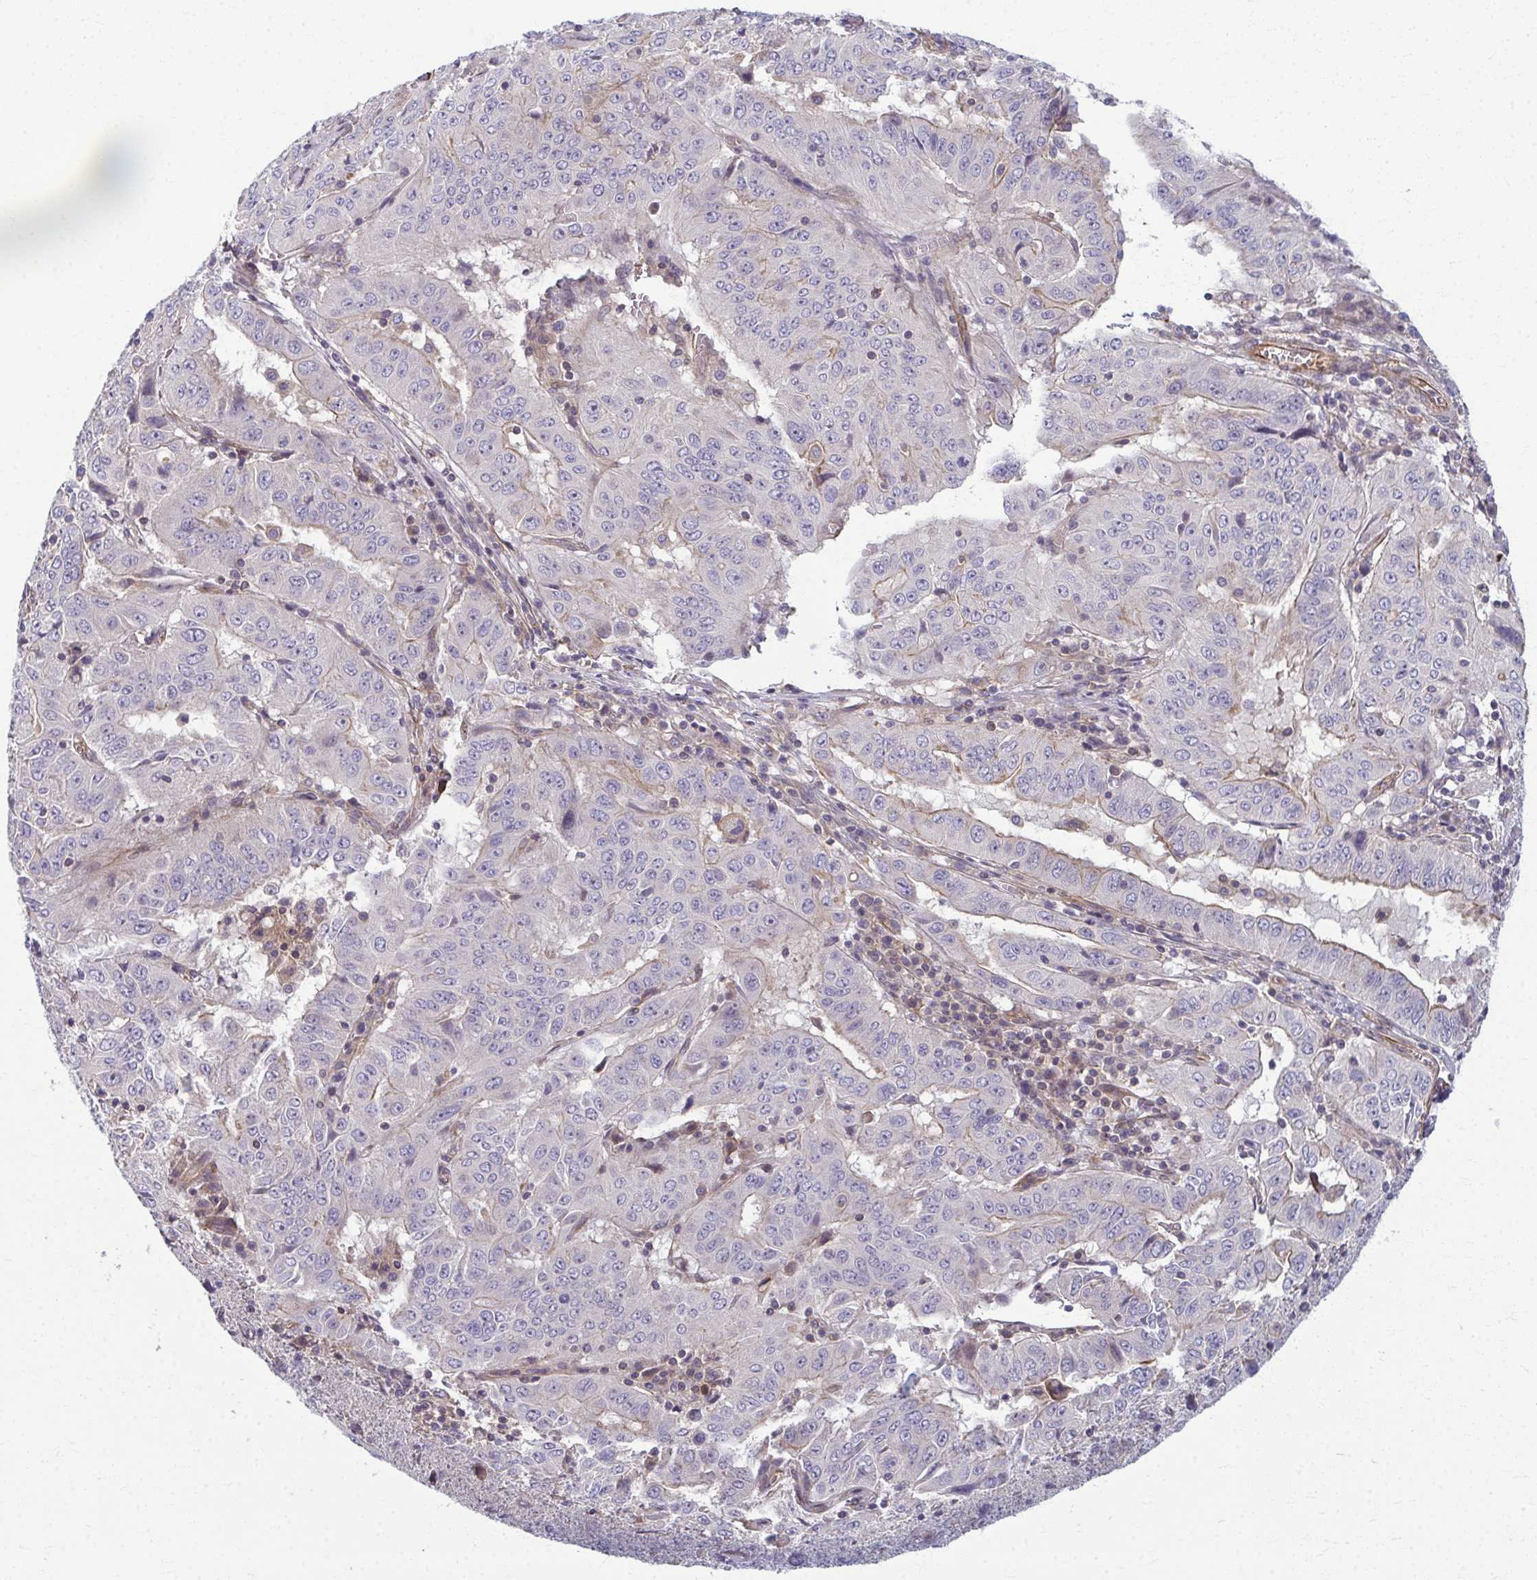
{"staining": {"intensity": "negative", "quantity": "none", "location": "none"}, "tissue": "pancreatic cancer", "cell_type": "Tumor cells", "image_type": "cancer", "snomed": [{"axis": "morphology", "description": "Adenocarcinoma, NOS"}, {"axis": "topography", "description": "Pancreas"}], "caption": "DAB immunohistochemical staining of pancreatic adenocarcinoma exhibits no significant positivity in tumor cells.", "gene": "EID2B", "patient": {"sex": "male", "age": 63}}